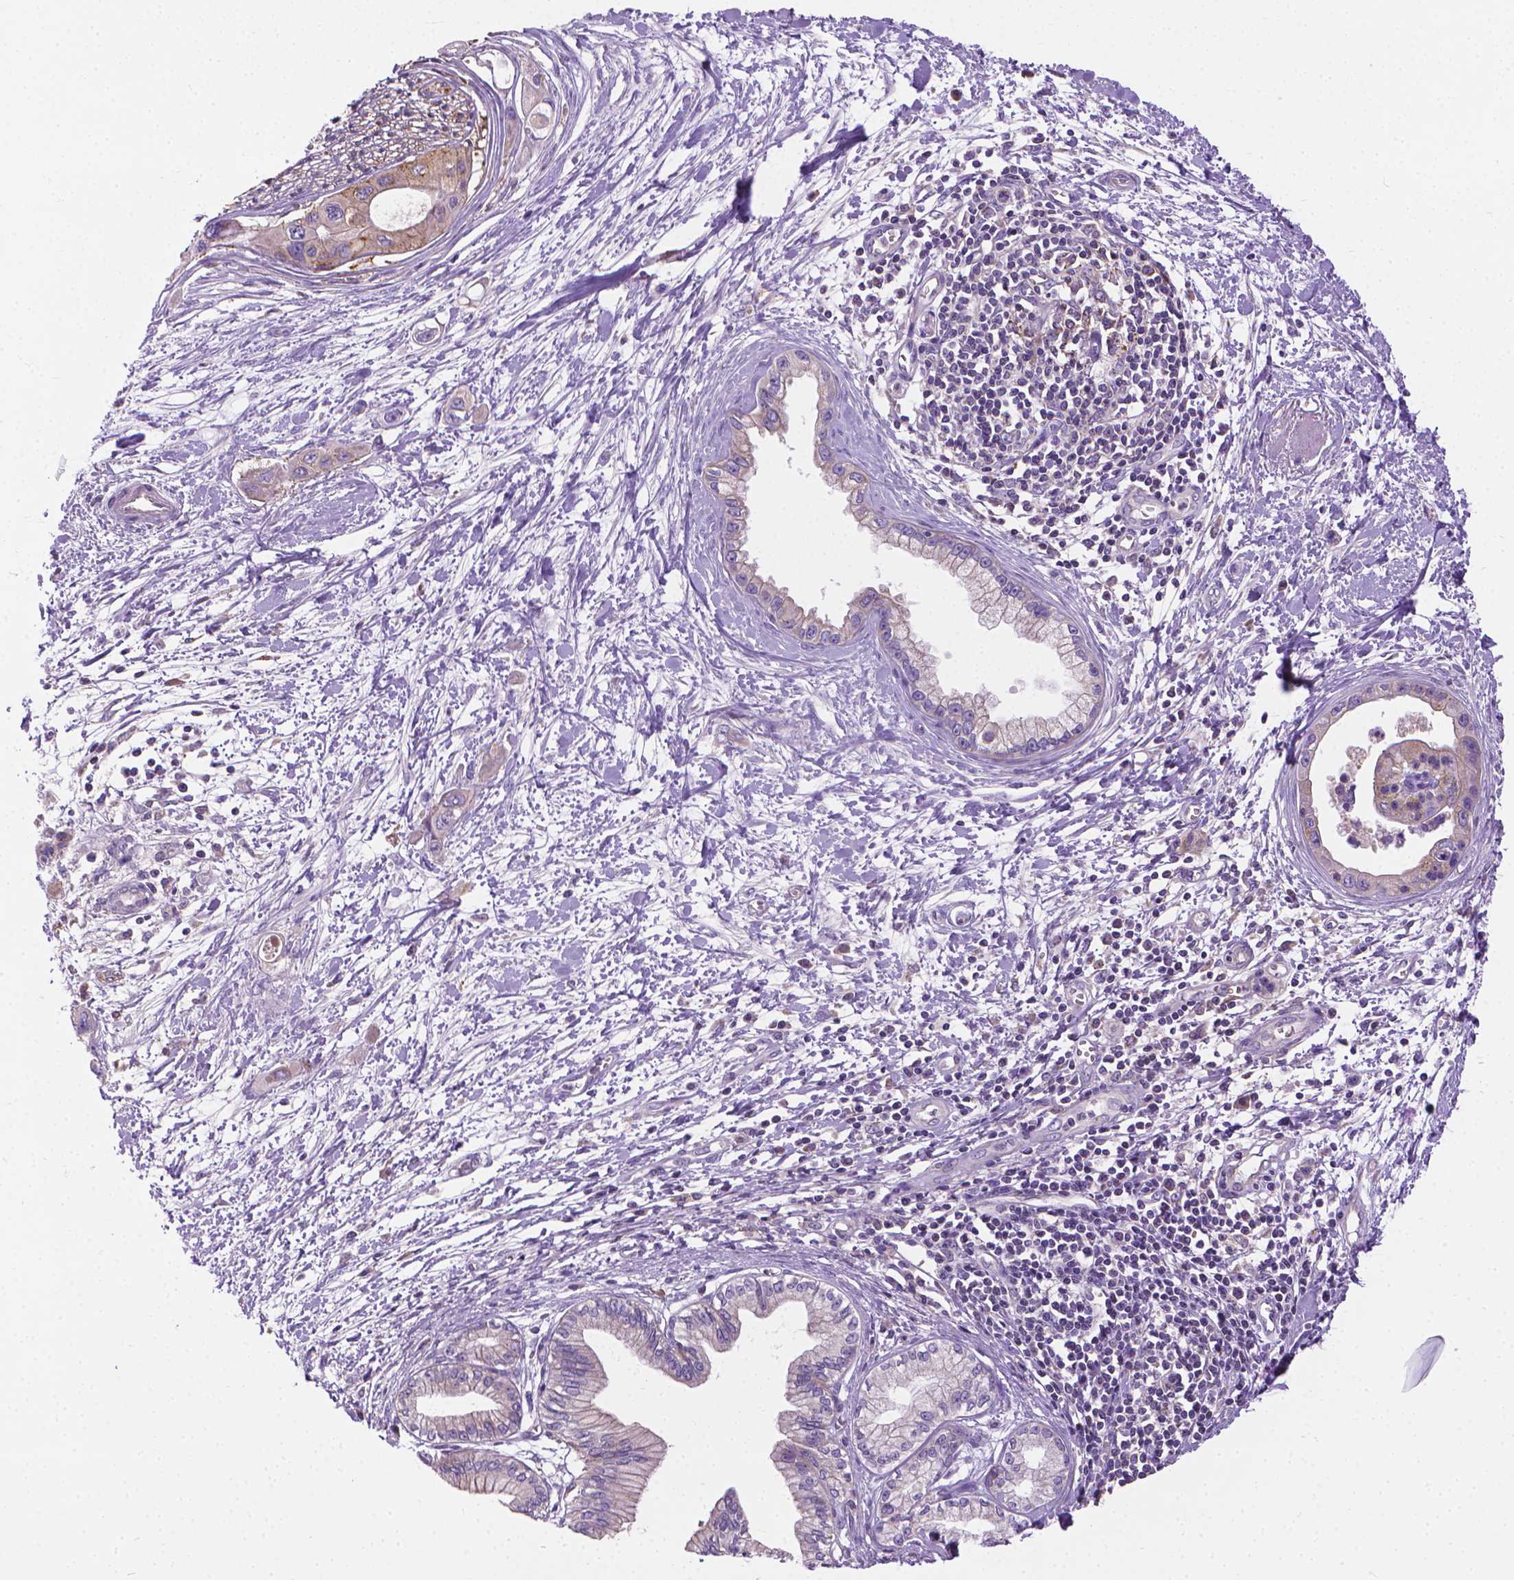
{"staining": {"intensity": "weak", "quantity": "<25%", "location": "cytoplasmic/membranous"}, "tissue": "pancreatic cancer", "cell_type": "Tumor cells", "image_type": "cancer", "snomed": [{"axis": "morphology", "description": "Adenocarcinoma, NOS"}, {"axis": "topography", "description": "Pancreas"}], "caption": "The micrograph displays no significant staining in tumor cells of pancreatic adenocarcinoma.", "gene": "SLC51B", "patient": {"sex": "male", "age": 60}}